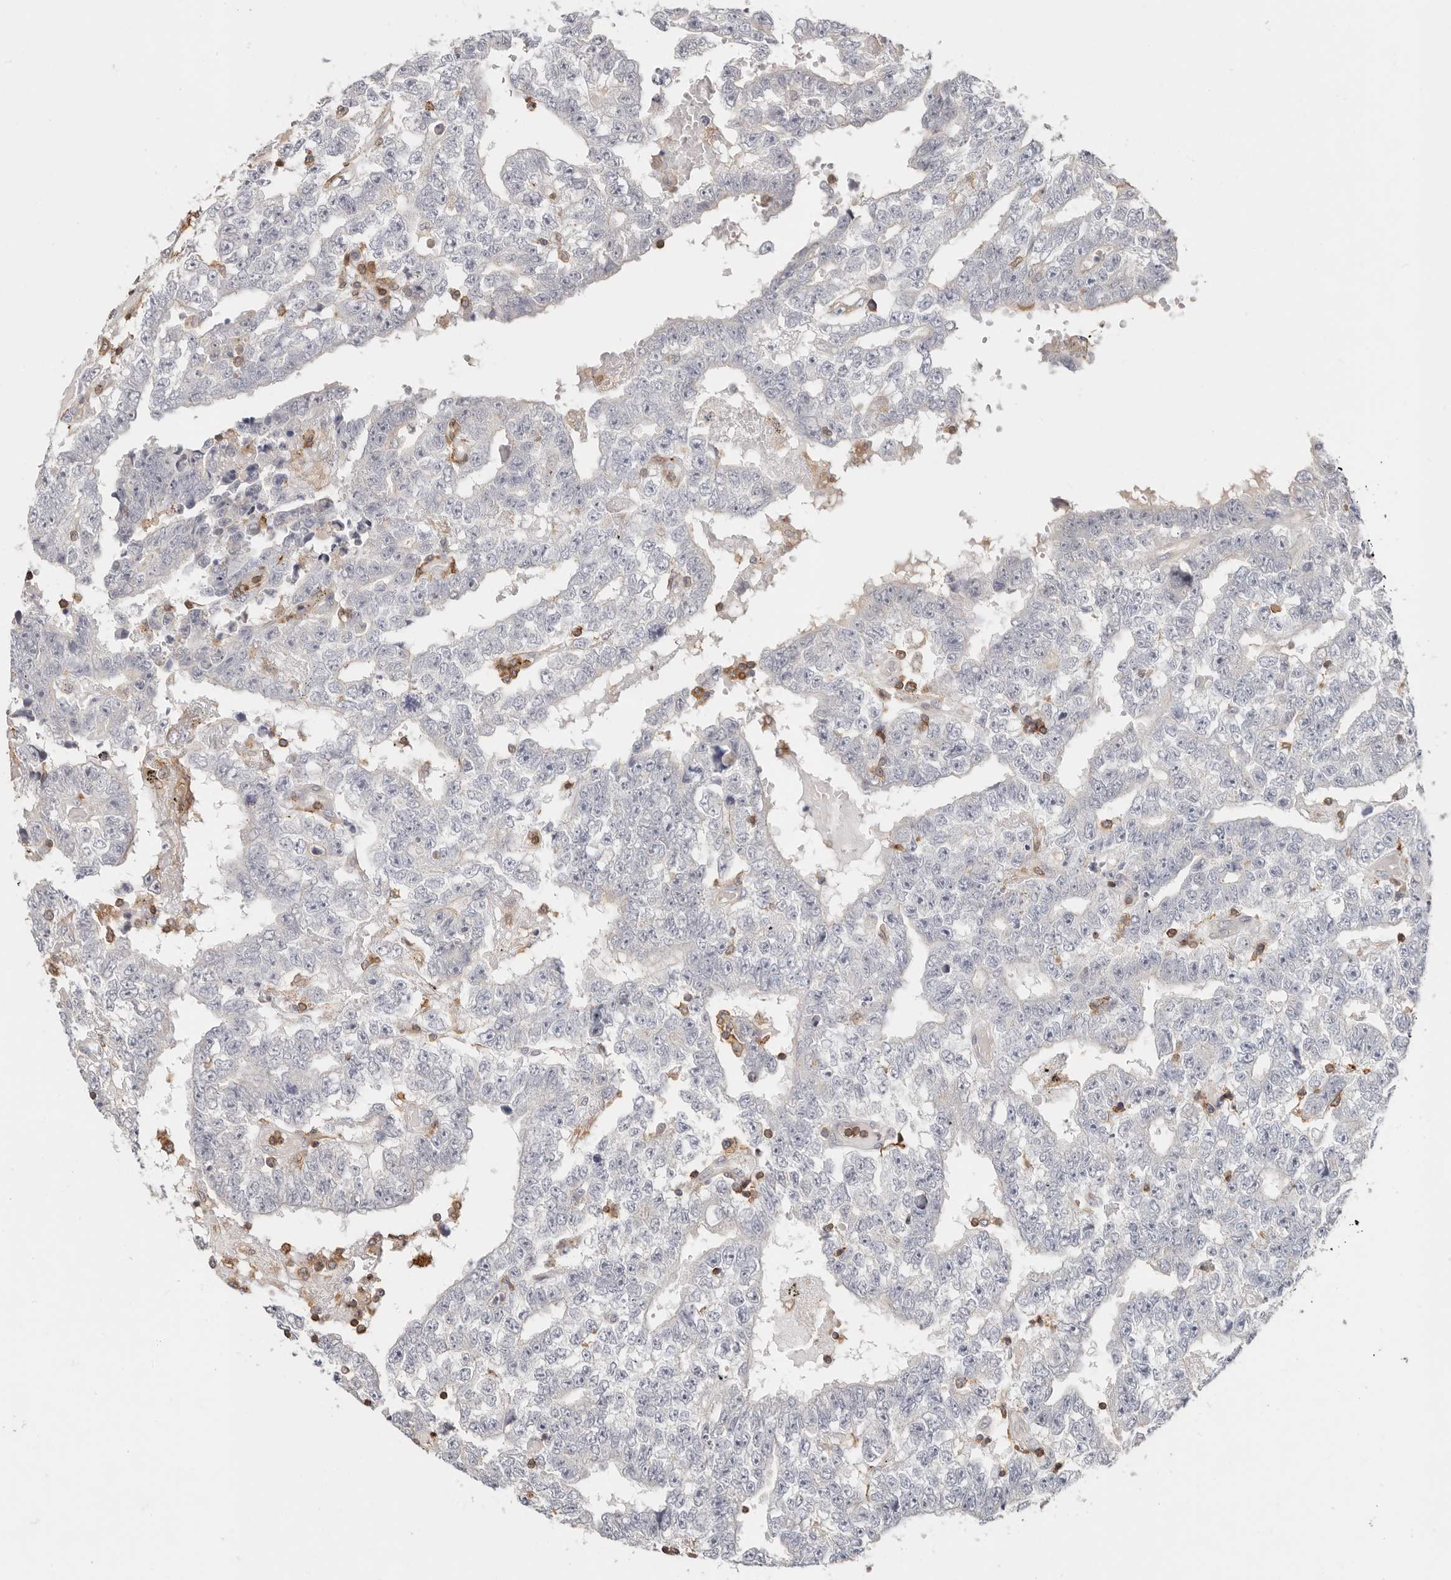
{"staining": {"intensity": "negative", "quantity": "none", "location": "none"}, "tissue": "testis cancer", "cell_type": "Tumor cells", "image_type": "cancer", "snomed": [{"axis": "morphology", "description": "Carcinoma, Embryonal, NOS"}, {"axis": "topography", "description": "Testis"}], "caption": "Human testis cancer stained for a protein using immunohistochemistry (IHC) displays no positivity in tumor cells.", "gene": "TMEM63B", "patient": {"sex": "male", "age": 25}}